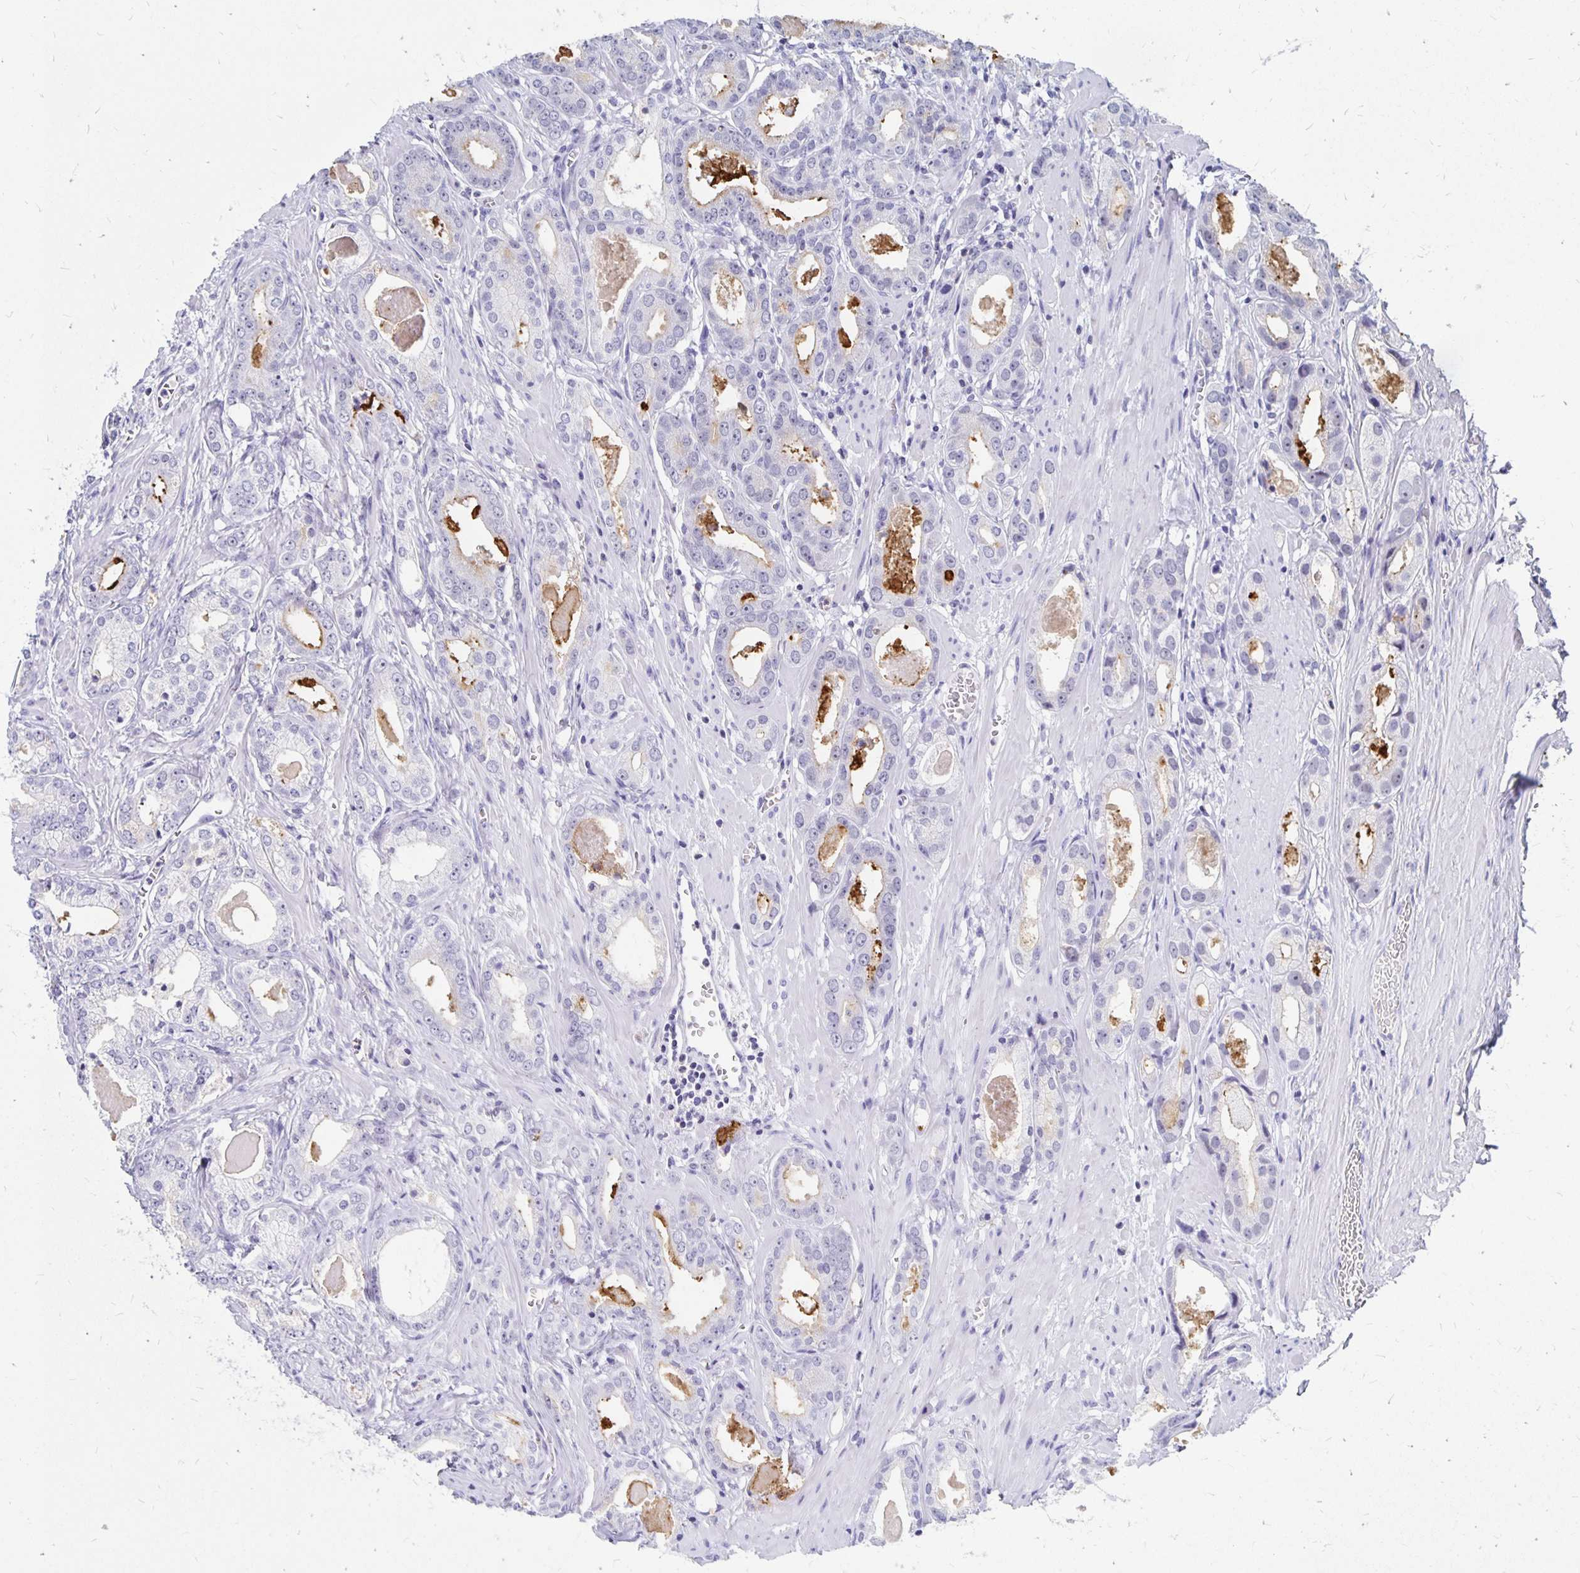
{"staining": {"intensity": "negative", "quantity": "none", "location": "none"}, "tissue": "prostate cancer", "cell_type": "Tumor cells", "image_type": "cancer", "snomed": [{"axis": "morphology", "description": "Adenocarcinoma, NOS"}, {"axis": "morphology", "description": "Adenocarcinoma, Low grade"}, {"axis": "topography", "description": "Prostate"}], "caption": "There is no significant expression in tumor cells of prostate cancer (adenocarcinoma).", "gene": "SYT2", "patient": {"sex": "male", "age": 64}}